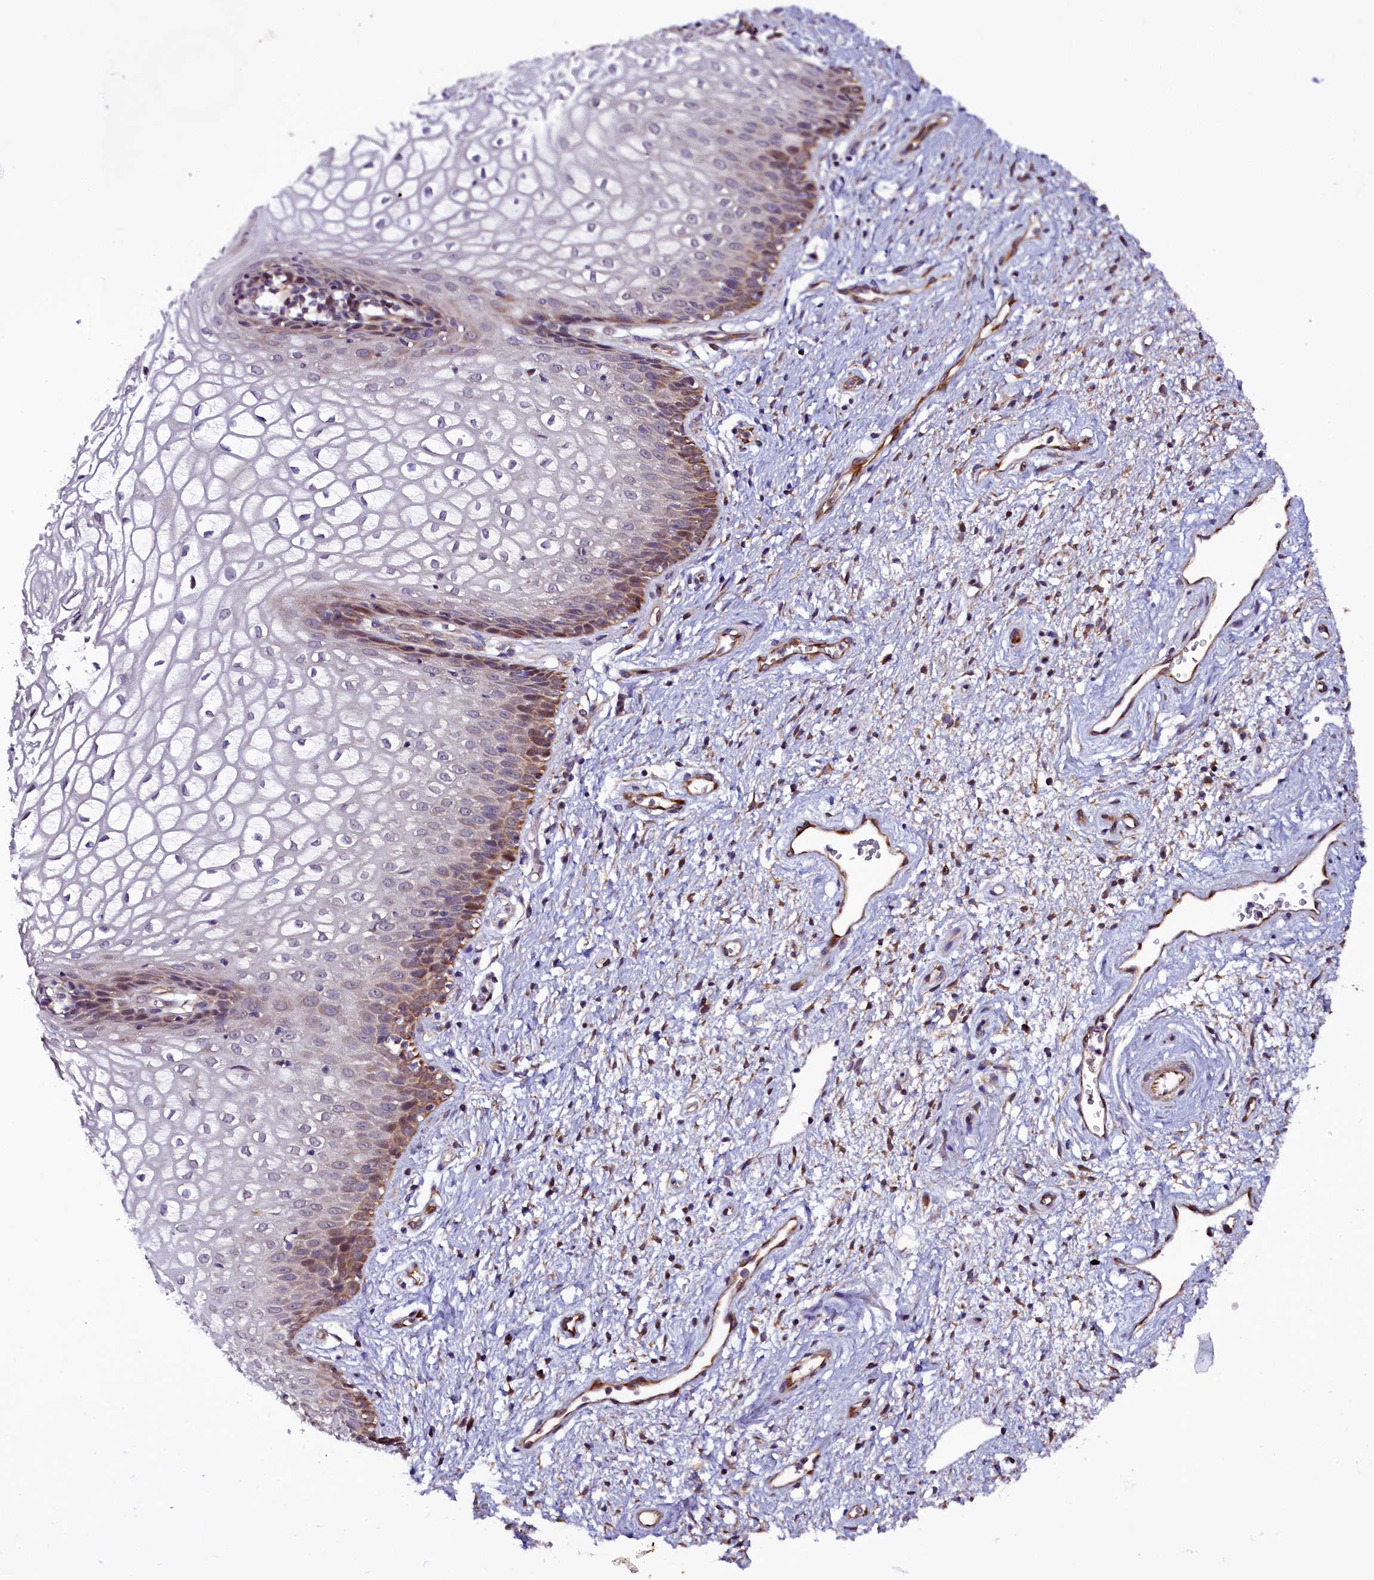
{"staining": {"intensity": "moderate", "quantity": "<25%", "location": "cytoplasmic/membranous"}, "tissue": "vagina", "cell_type": "Squamous epithelial cells", "image_type": "normal", "snomed": [{"axis": "morphology", "description": "Normal tissue, NOS"}, {"axis": "topography", "description": "Vagina"}], "caption": "High-power microscopy captured an immunohistochemistry (IHC) micrograph of benign vagina, revealing moderate cytoplasmic/membranous positivity in about <25% of squamous epithelial cells. (DAB (3,3'-diaminobenzidine) = brown stain, brightfield microscopy at high magnification).", "gene": "RPUSD2", "patient": {"sex": "female", "age": 34}}